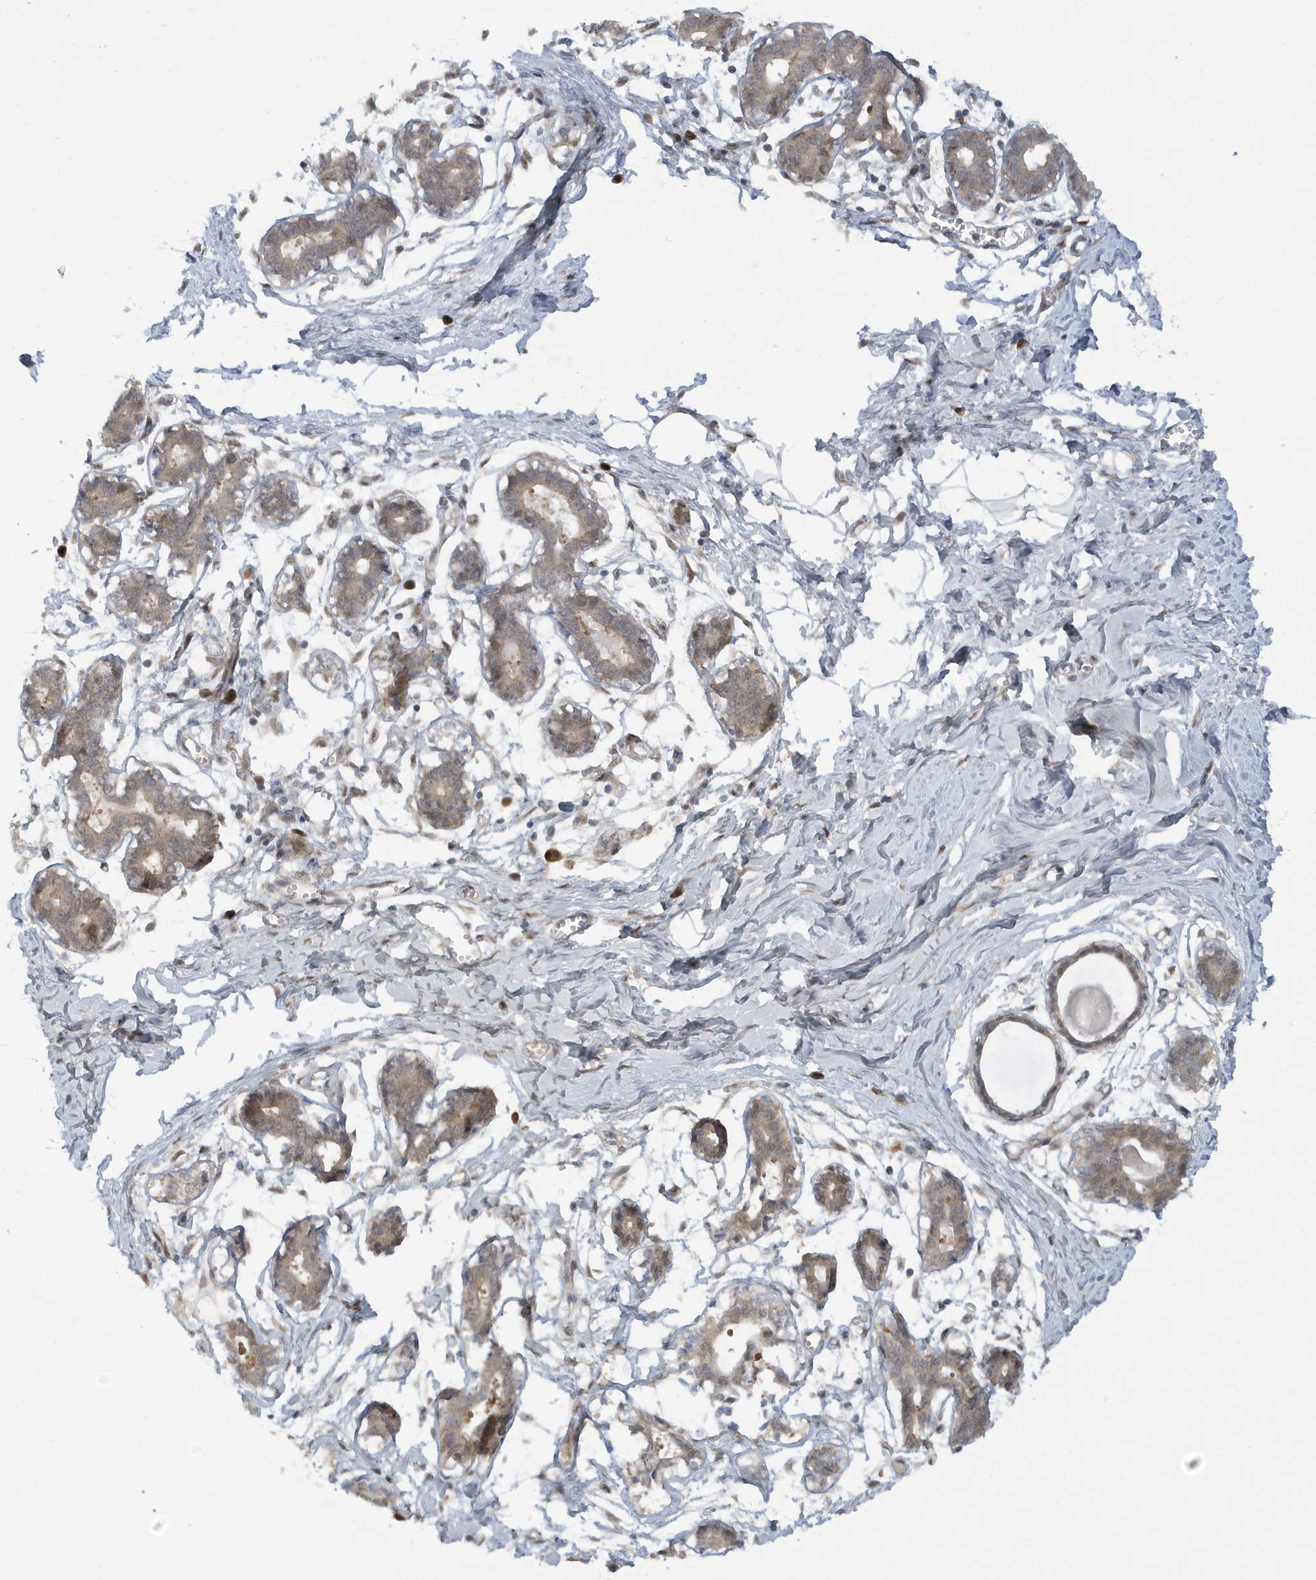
{"staining": {"intensity": "negative", "quantity": "none", "location": "none"}, "tissue": "breast", "cell_type": "Adipocytes", "image_type": "normal", "snomed": [{"axis": "morphology", "description": "Normal tissue, NOS"}, {"axis": "topography", "description": "Breast"}], "caption": "Immunohistochemistry image of unremarkable human breast stained for a protein (brown), which demonstrates no positivity in adipocytes. (DAB IHC visualized using brightfield microscopy, high magnification).", "gene": "ATG4A", "patient": {"sex": "female", "age": 27}}